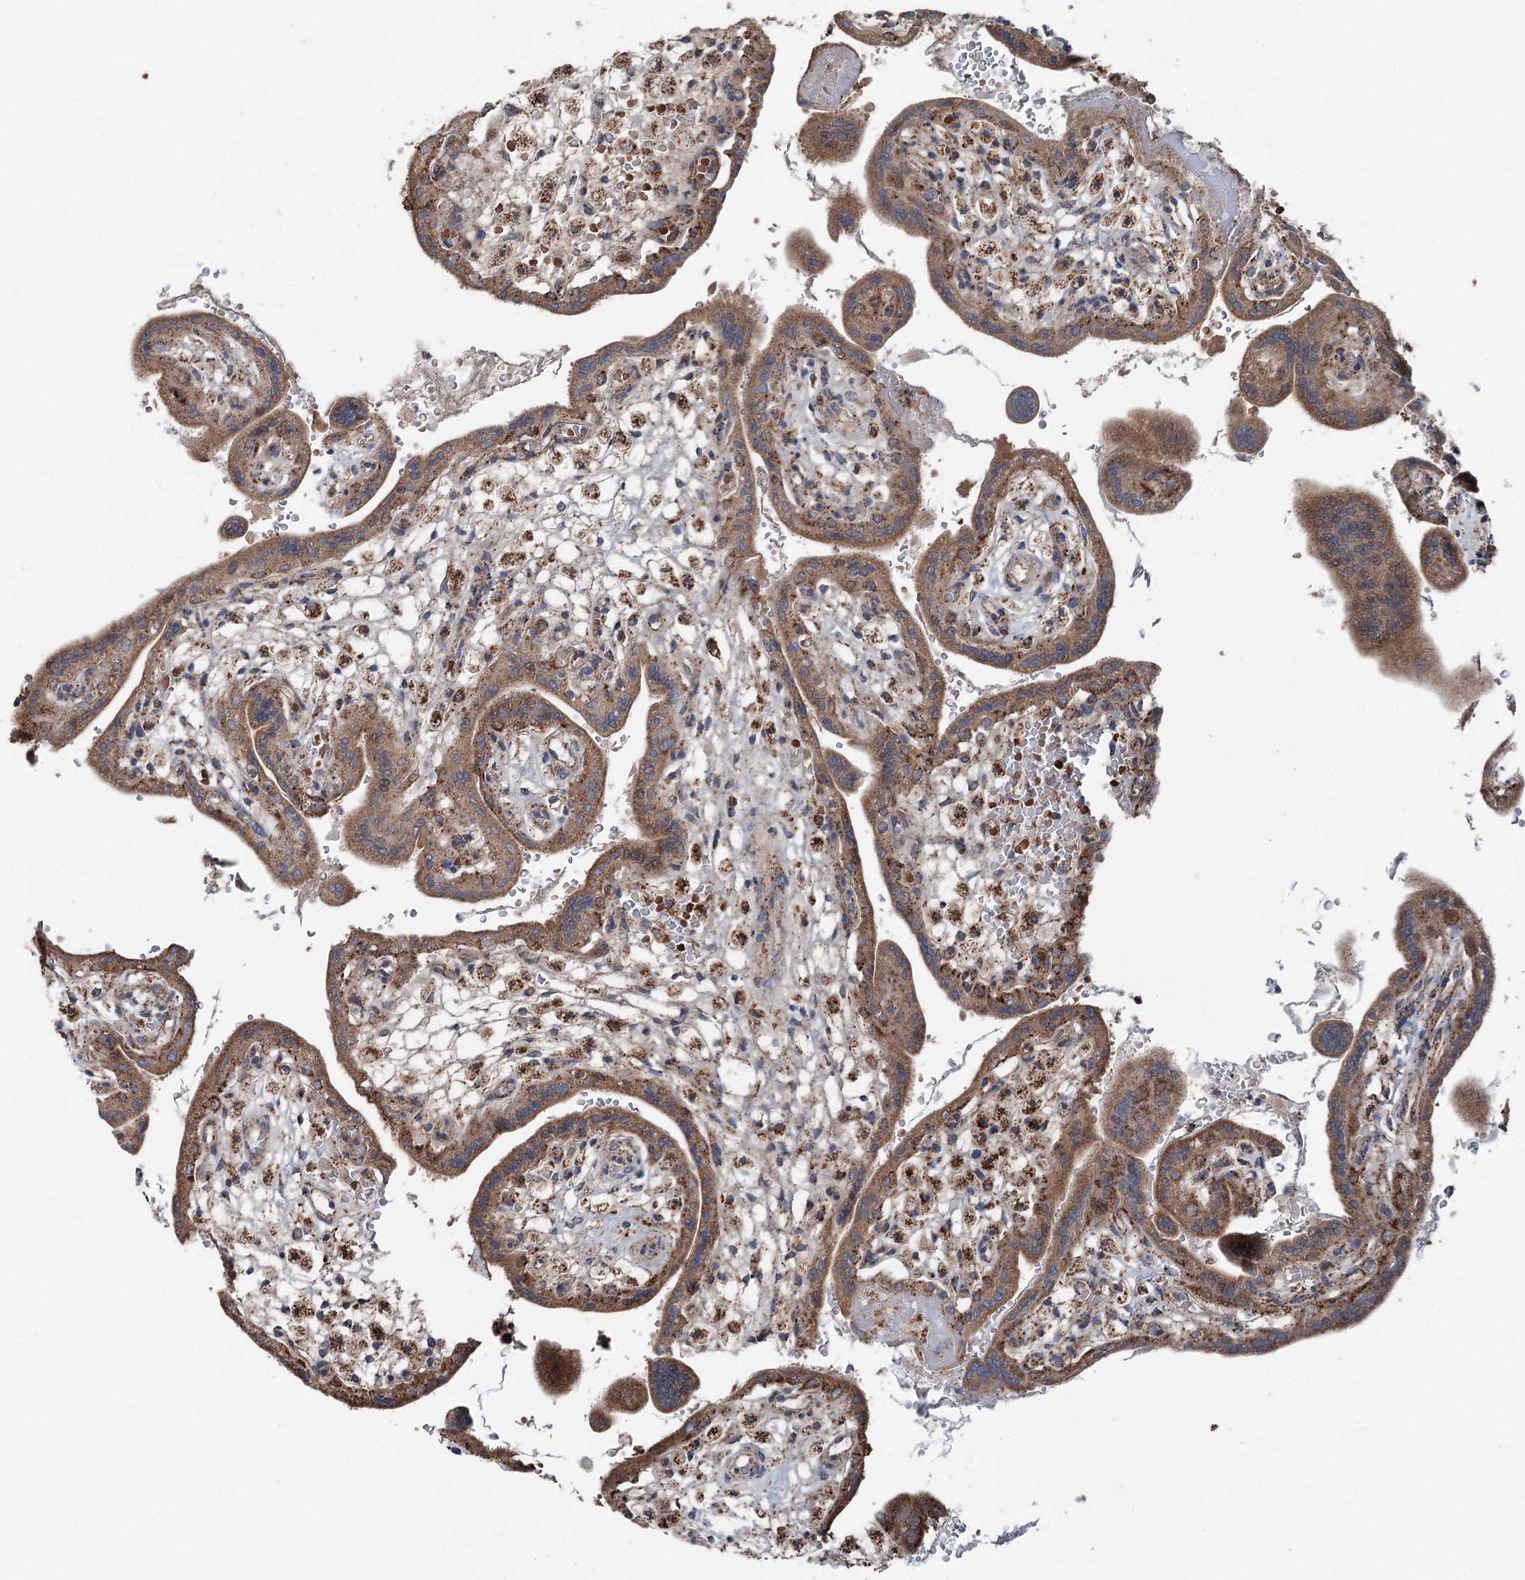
{"staining": {"intensity": "strong", "quantity": ">75%", "location": "cytoplasmic/membranous"}, "tissue": "placenta", "cell_type": "Trophoblastic cells", "image_type": "normal", "snomed": [{"axis": "morphology", "description": "Normal tissue, NOS"}, {"axis": "topography", "description": "Placenta"}], "caption": "Brown immunohistochemical staining in normal human placenta shows strong cytoplasmic/membranous staining in about >75% of trophoblastic cells.", "gene": "UCN3", "patient": {"sex": "female", "age": 37}}